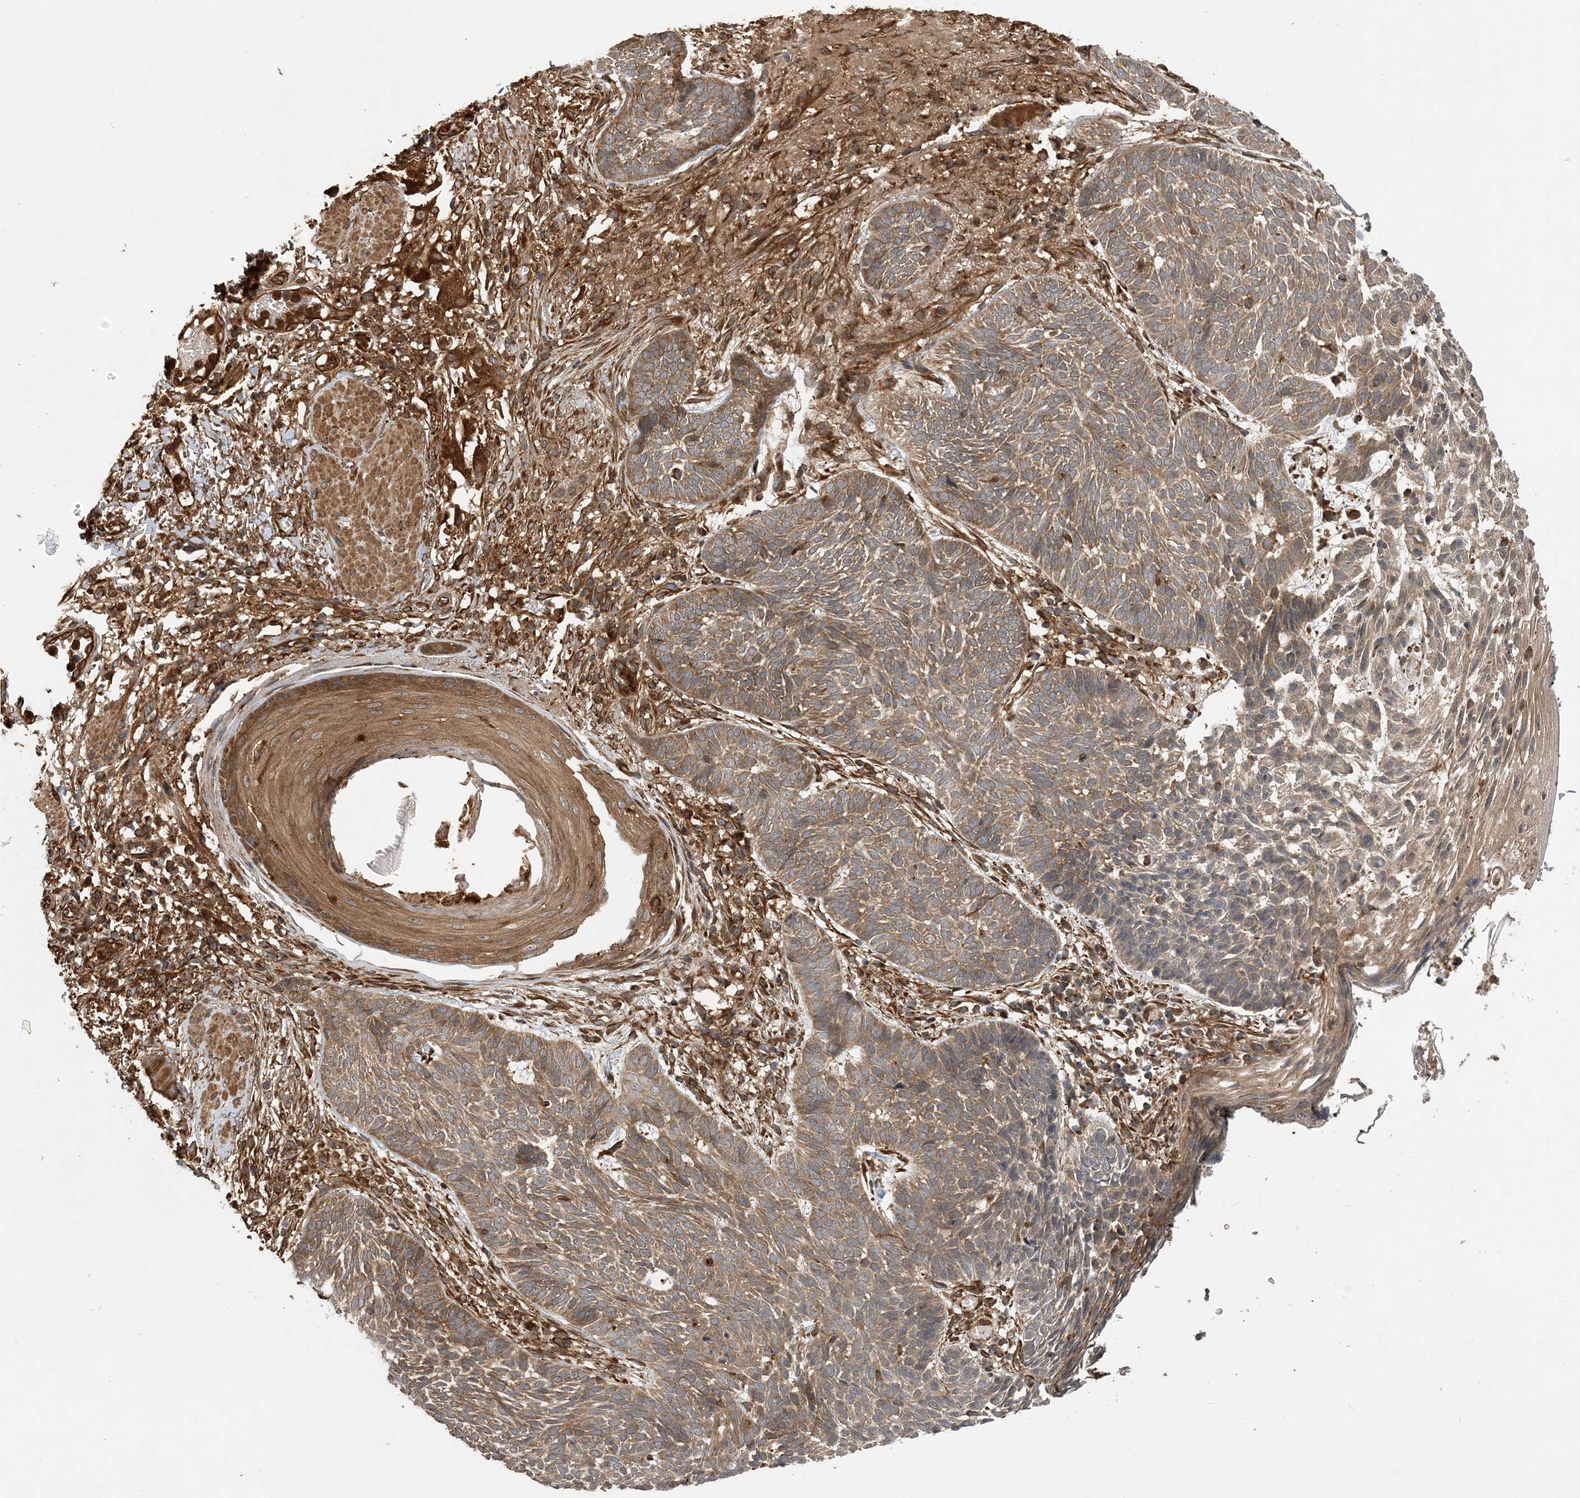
{"staining": {"intensity": "moderate", "quantity": ">75%", "location": "cytoplasmic/membranous"}, "tissue": "skin cancer", "cell_type": "Tumor cells", "image_type": "cancer", "snomed": [{"axis": "morphology", "description": "Normal tissue, NOS"}, {"axis": "morphology", "description": "Basal cell carcinoma"}, {"axis": "topography", "description": "Skin"}], "caption": "Immunohistochemical staining of skin cancer (basal cell carcinoma) displays medium levels of moderate cytoplasmic/membranous expression in approximately >75% of tumor cells.", "gene": "ATG3", "patient": {"sex": "male", "age": 64}}